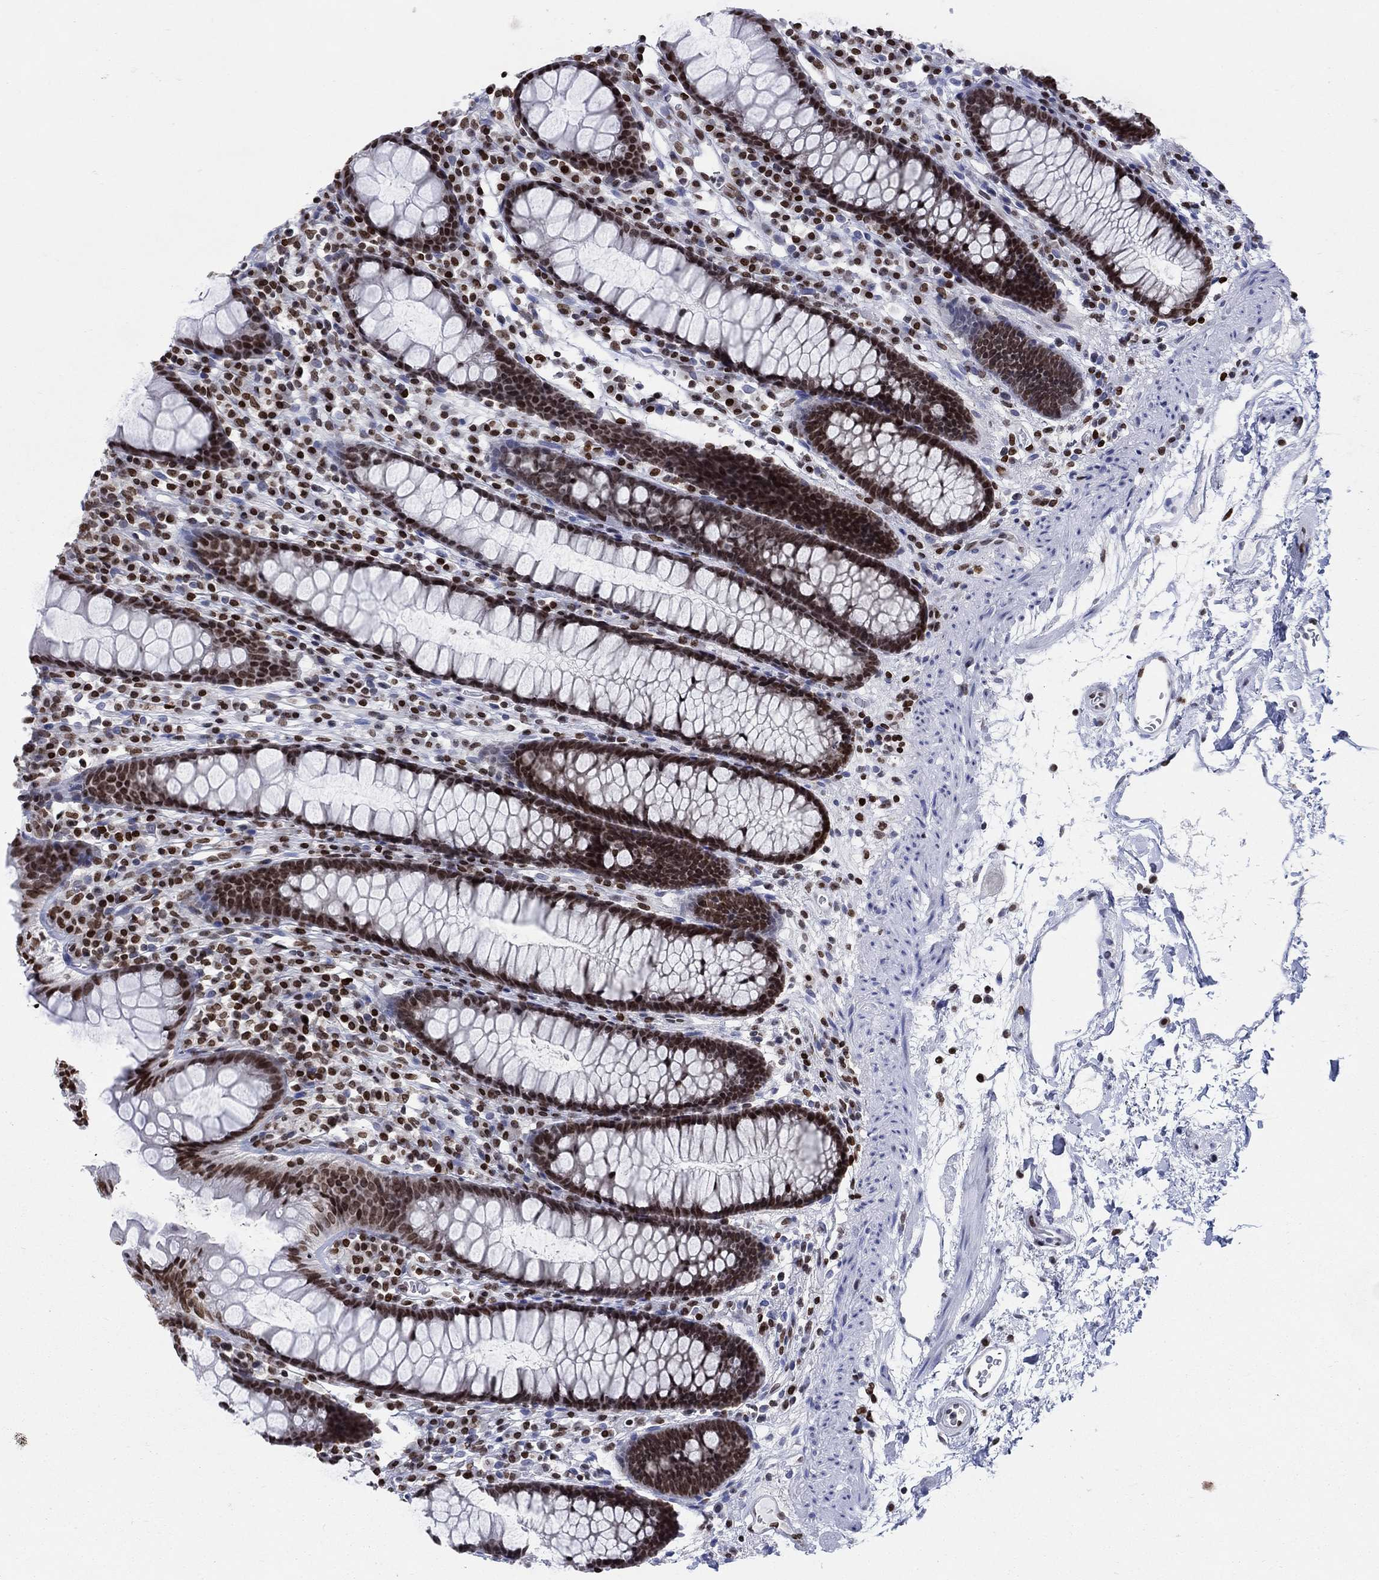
{"staining": {"intensity": "strong", "quantity": "<25%", "location": "nuclear"}, "tissue": "colon", "cell_type": "Endothelial cells", "image_type": "normal", "snomed": [{"axis": "morphology", "description": "Normal tissue, NOS"}, {"axis": "topography", "description": "Colon"}], "caption": "Brown immunohistochemical staining in benign colon shows strong nuclear expression in about <25% of endothelial cells. Using DAB (brown) and hematoxylin (blue) stains, captured at high magnification using brightfield microscopy.", "gene": "HMGA1", "patient": {"sex": "male", "age": 76}}